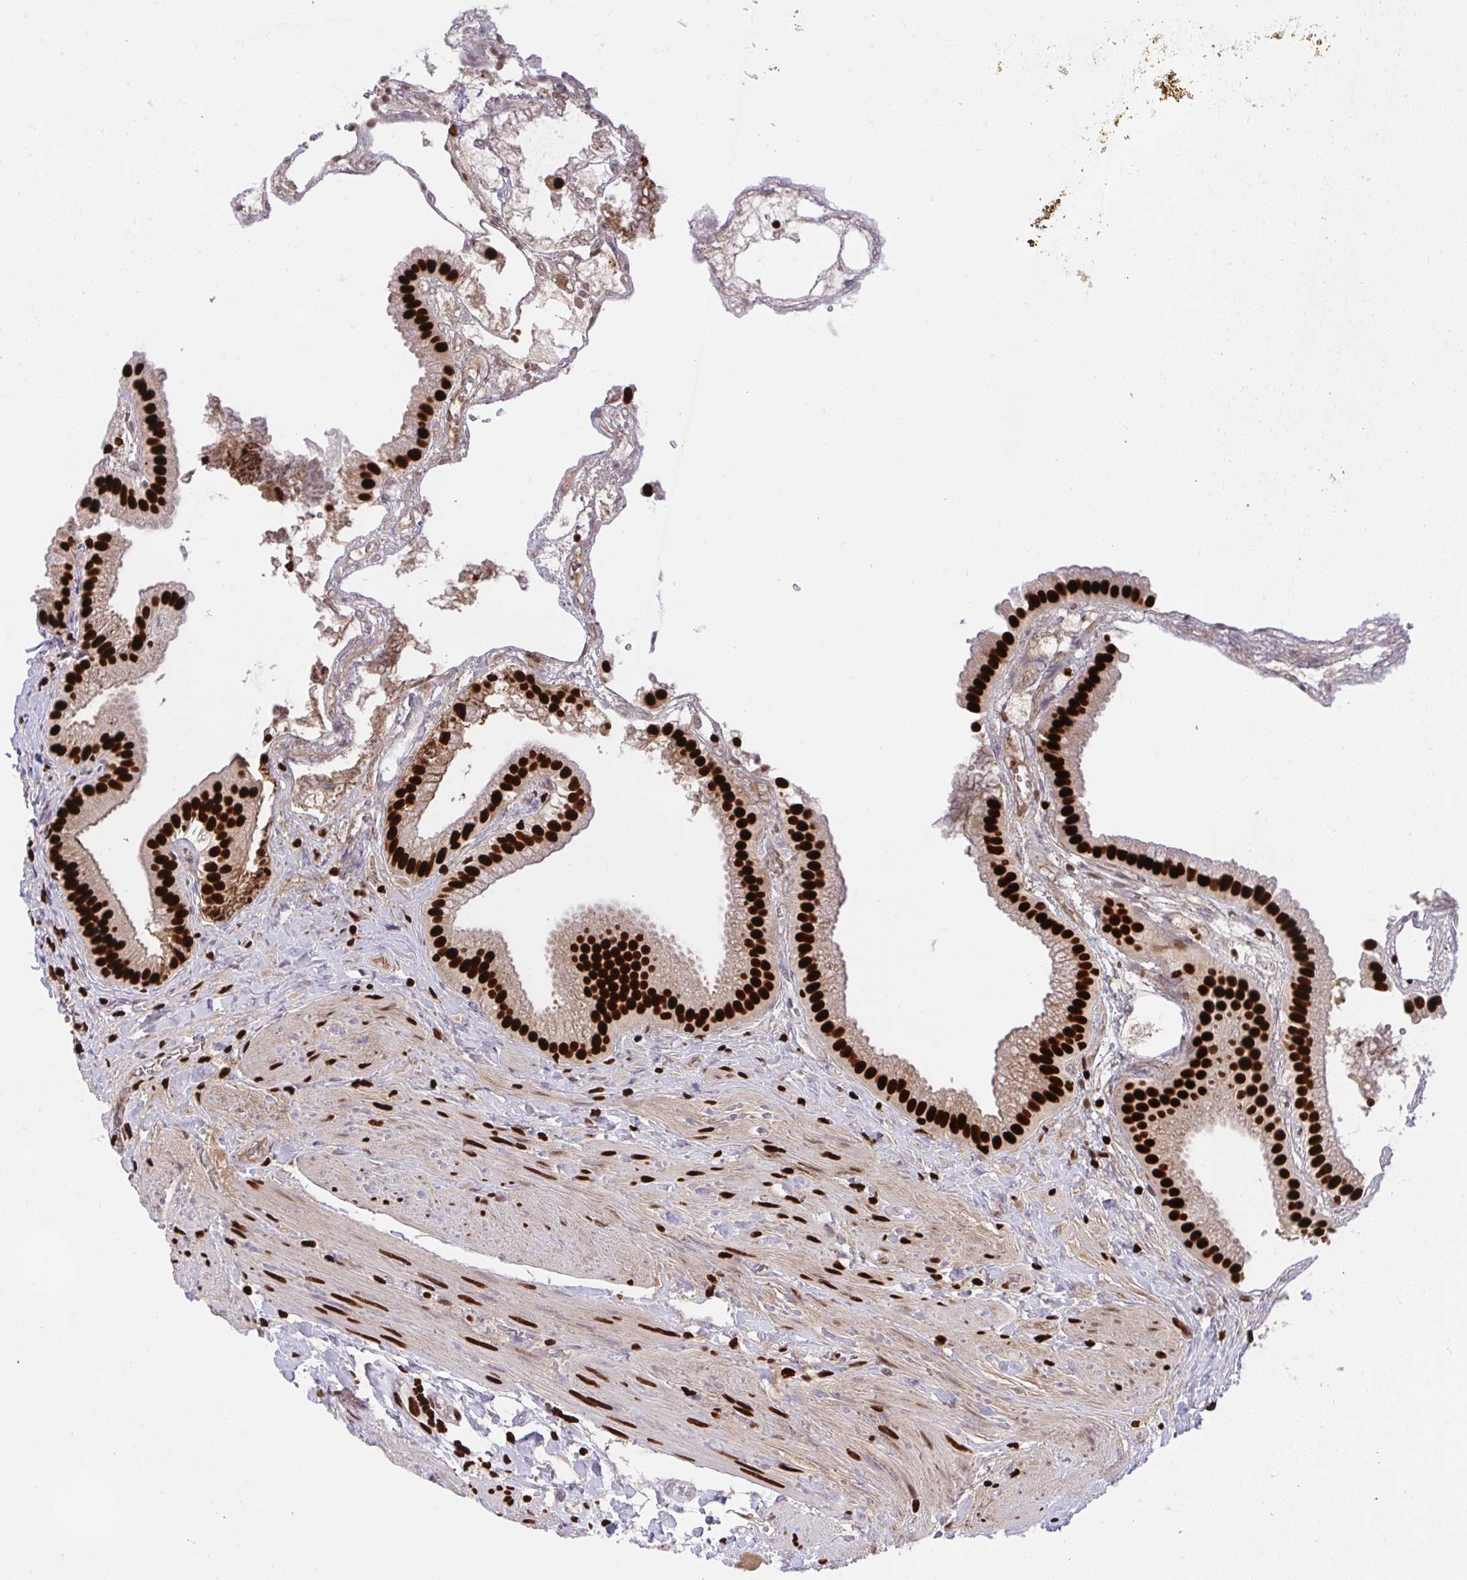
{"staining": {"intensity": "strong", "quantity": ">75%", "location": "nuclear"}, "tissue": "gallbladder", "cell_type": "Glandular cells", "image_type": "normal", "snomed": [{"axis": "morphology", "description": "Normal tissue, NOS"}, {"axis": "topography", "description": "Gallbladder"}], "caption": "Immunohistochemistry (IHC) of benign human gallbladder displays high levels of strong nuclear positivity in approximately >75% of glandular cells. Nuclei are stained in blue.", "gene": "HNRNPL", "patient": {"sex": "female", "age": 63}}